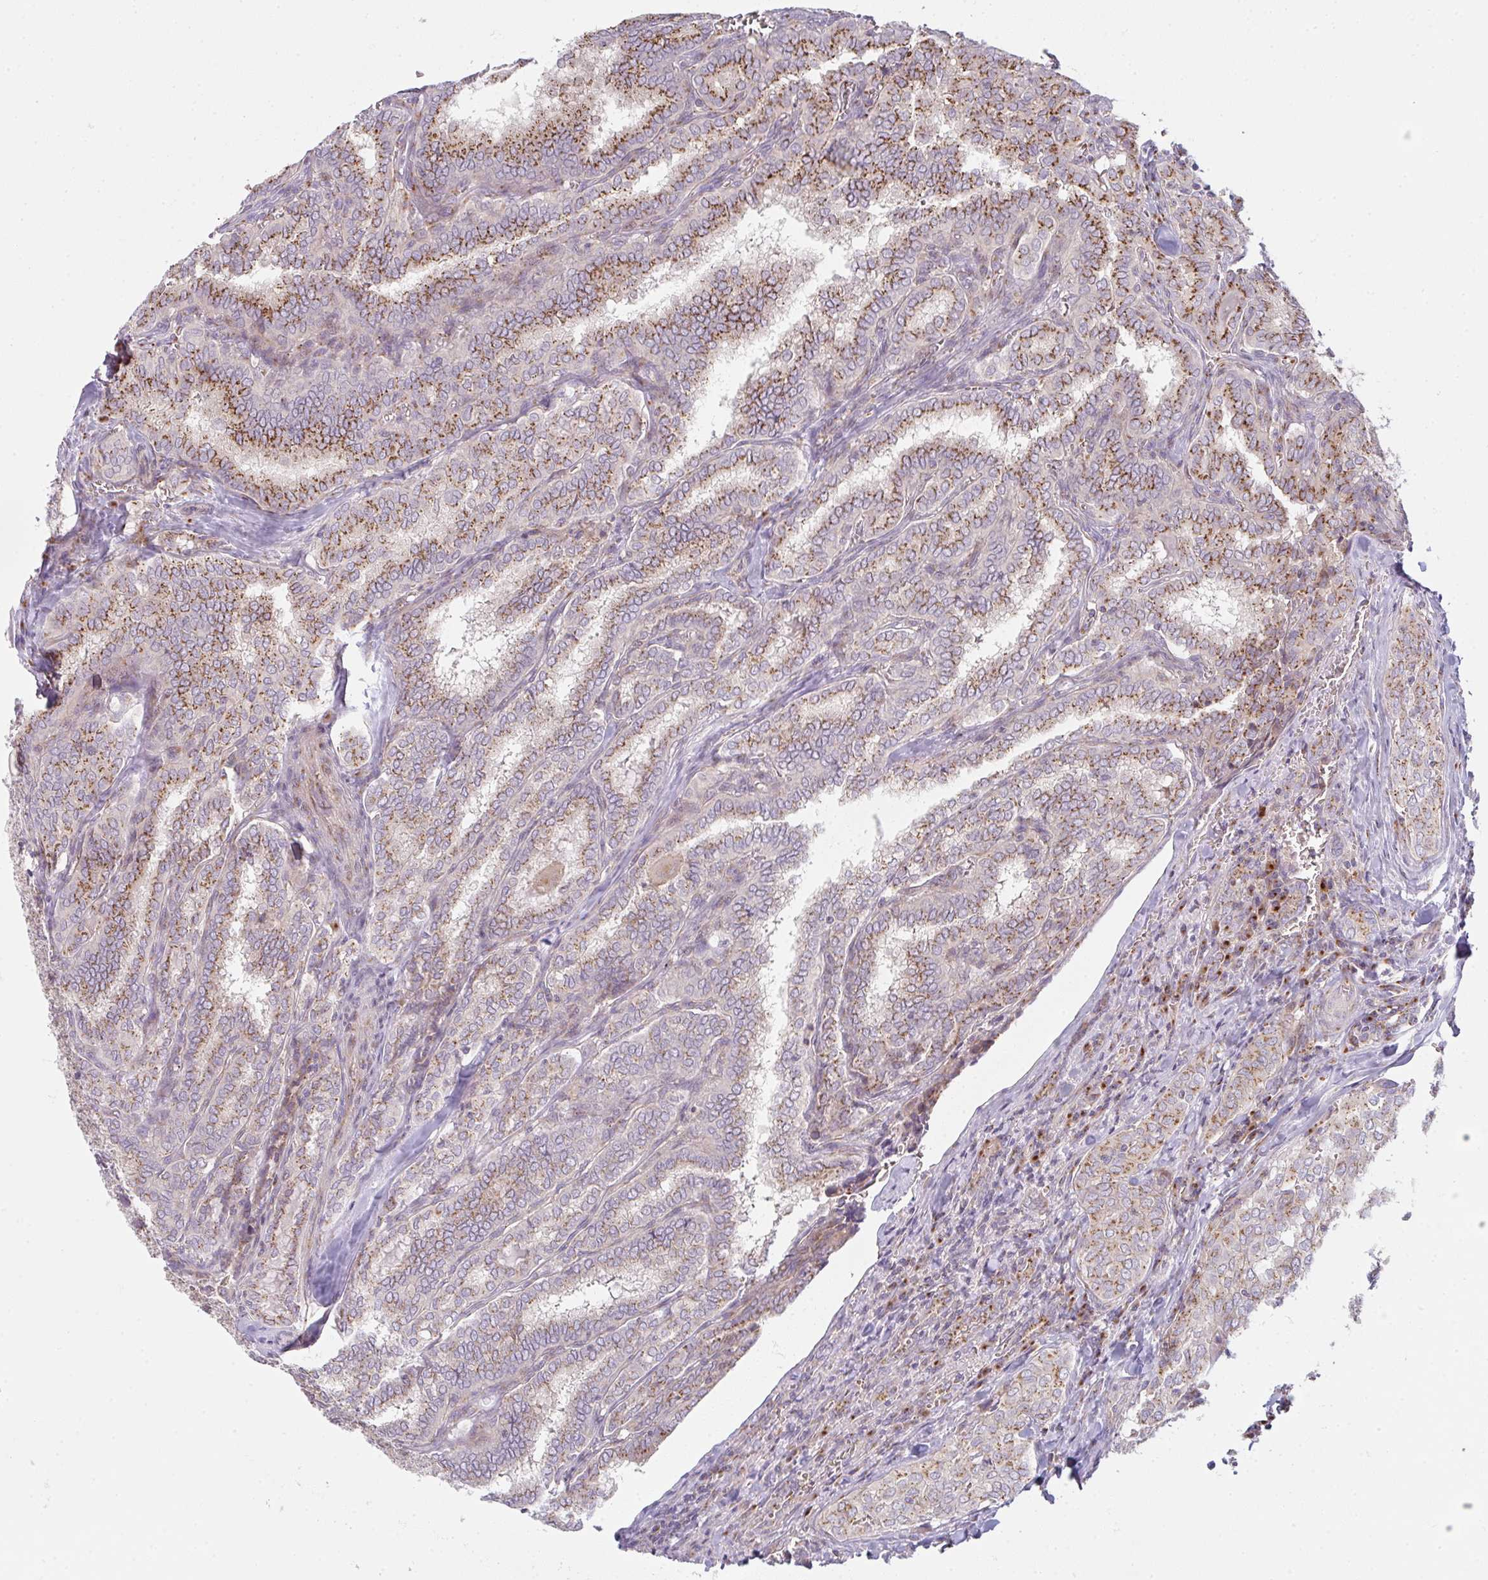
{"staining": {"intensity": "moderate", "quantity": ">75%", "location": "cytoplasmic/membranous"}, "tissue": "thyroid cancer", "cell_type": "Tumor cells", "image_type": "cancer", "snomed": [{"axis": "morphology", "description": "Papillary adenocarcinoma, NOS"}, {"axis": "topography", "description": "Thyroid gland"}], "caption": "Thyroid papillary adenocarcinoma stained with DAB immunohistochemistry reveals medium levels of moderate cytoplasmic/membranous expression in about >75% of tumor cells.", "gene": "GVQW3", "patient": {"sex": "female", "age": 30}}